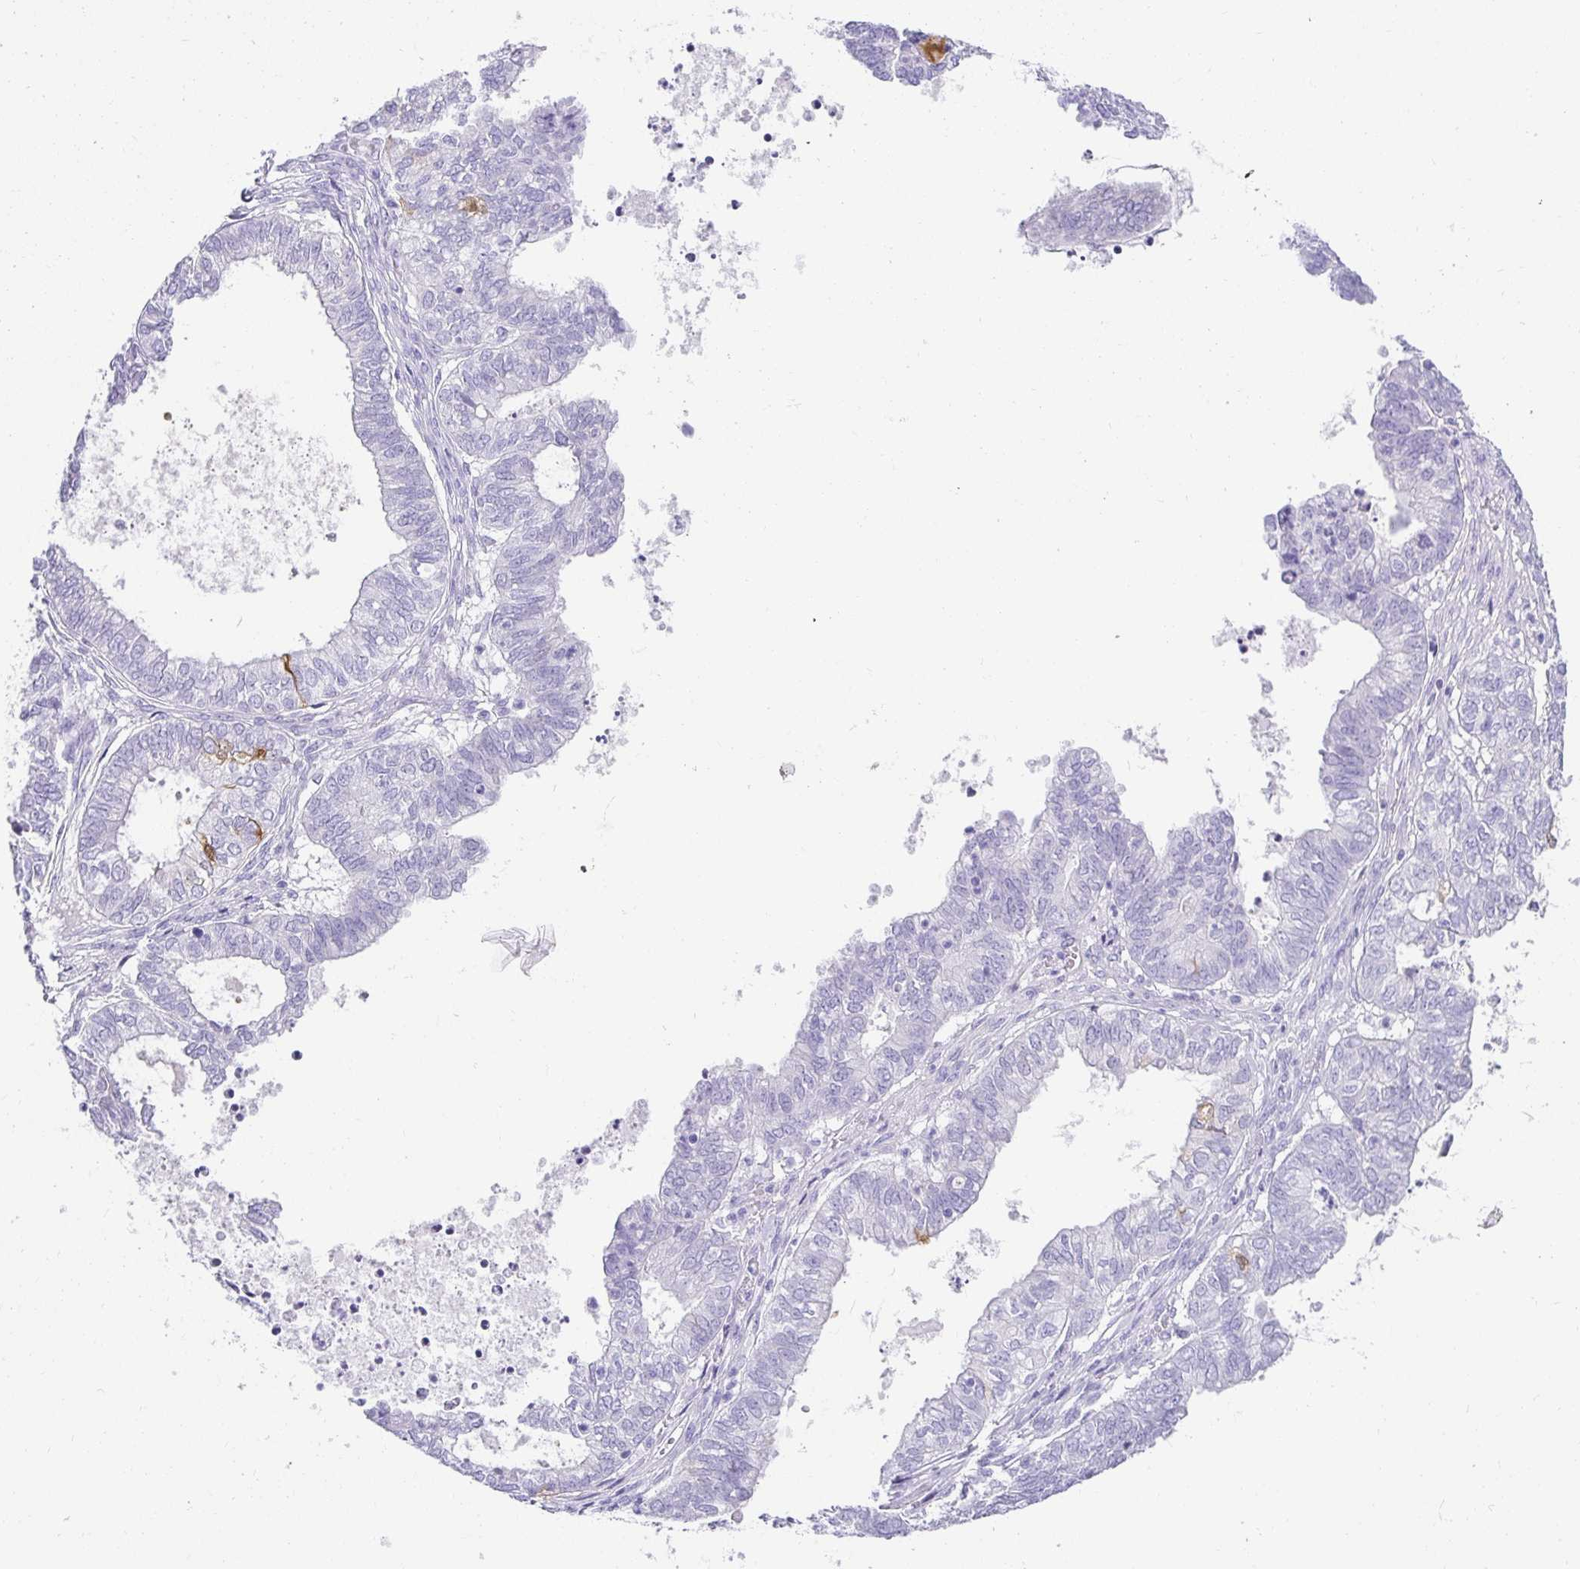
{"staining": {"intensity": "negative", "quantity": "none", "location": "none"}, "tissue": "ovarian cancer", "cell_type": "Tumor cells", "image_type": "cancer", "snomed": [{"axis": "morphology", "description": "Carcinoma, endometroid"}, {"axis": "topography", "description": "Ovary"}], "caption": "DAB (3,3'-diaminobenzidine) immunohistochemical staining of endometroid carcinoma (ovarian) displays no significant staining in tumor cells.", "gene": "CHAT", "patient": {"sex": "female", "age": 64}}